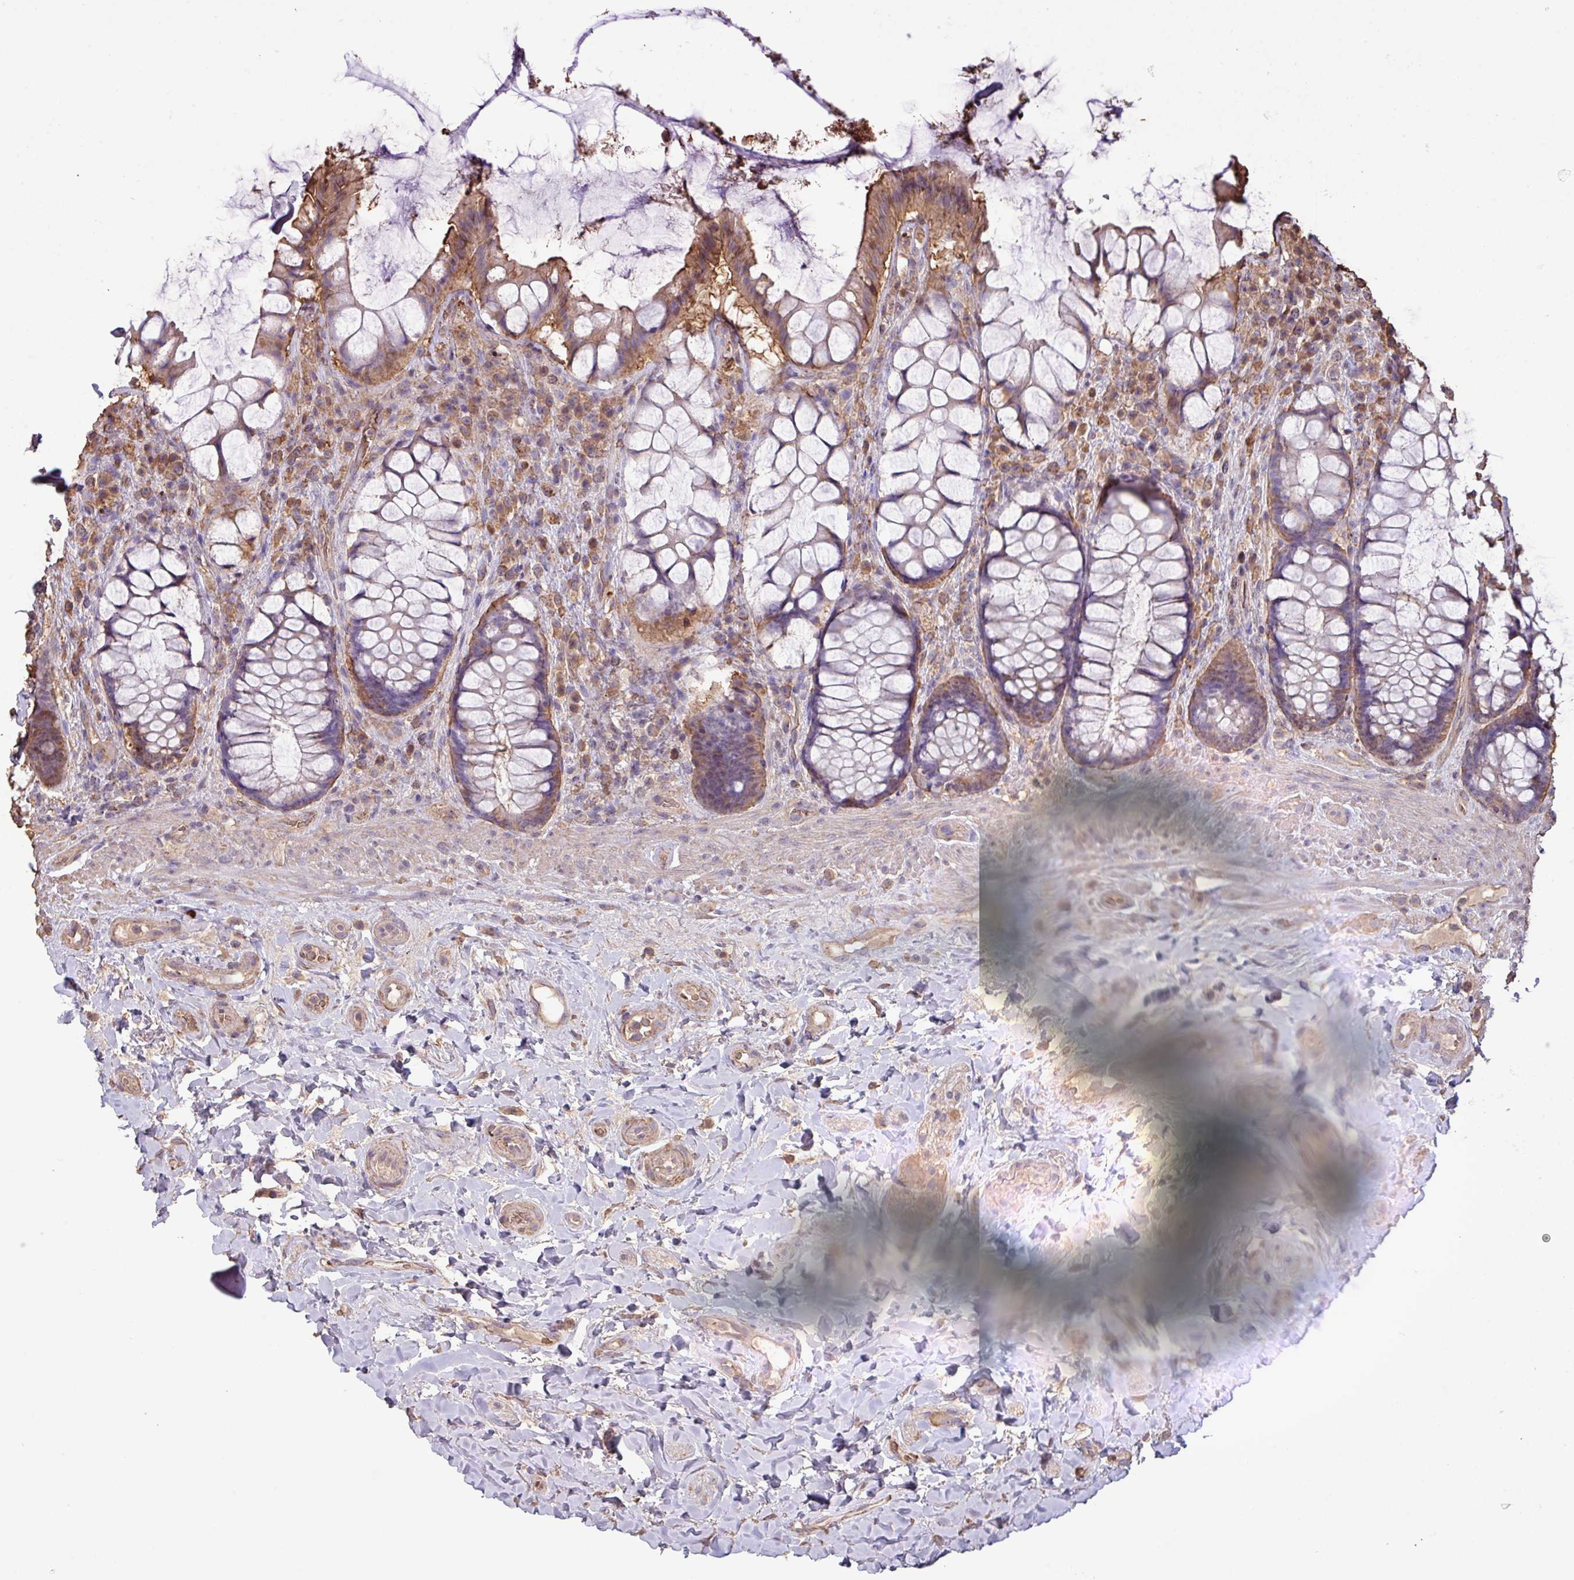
{"staining": {"intensity": "moderate", "quantity": ">75%", "location": "cytoplasmic/membranous"}, "tissue": "rectum", "cell_type": "Glandular cells", "image_type": "normal", "snomed": [{"axis": "morphology", "description": "Normal tissue, NOS"}, {"axis": "topography", "description": "Rectum"}], "caption": "DAB immunohistochemical staining of unremarkable human rectum reveals moderate cytoplasmic/membranous protein positivity in approximately >75% of glandular cells.", "gene": "CAMK2A", "patient": {"sex": "female", "age": 58}}